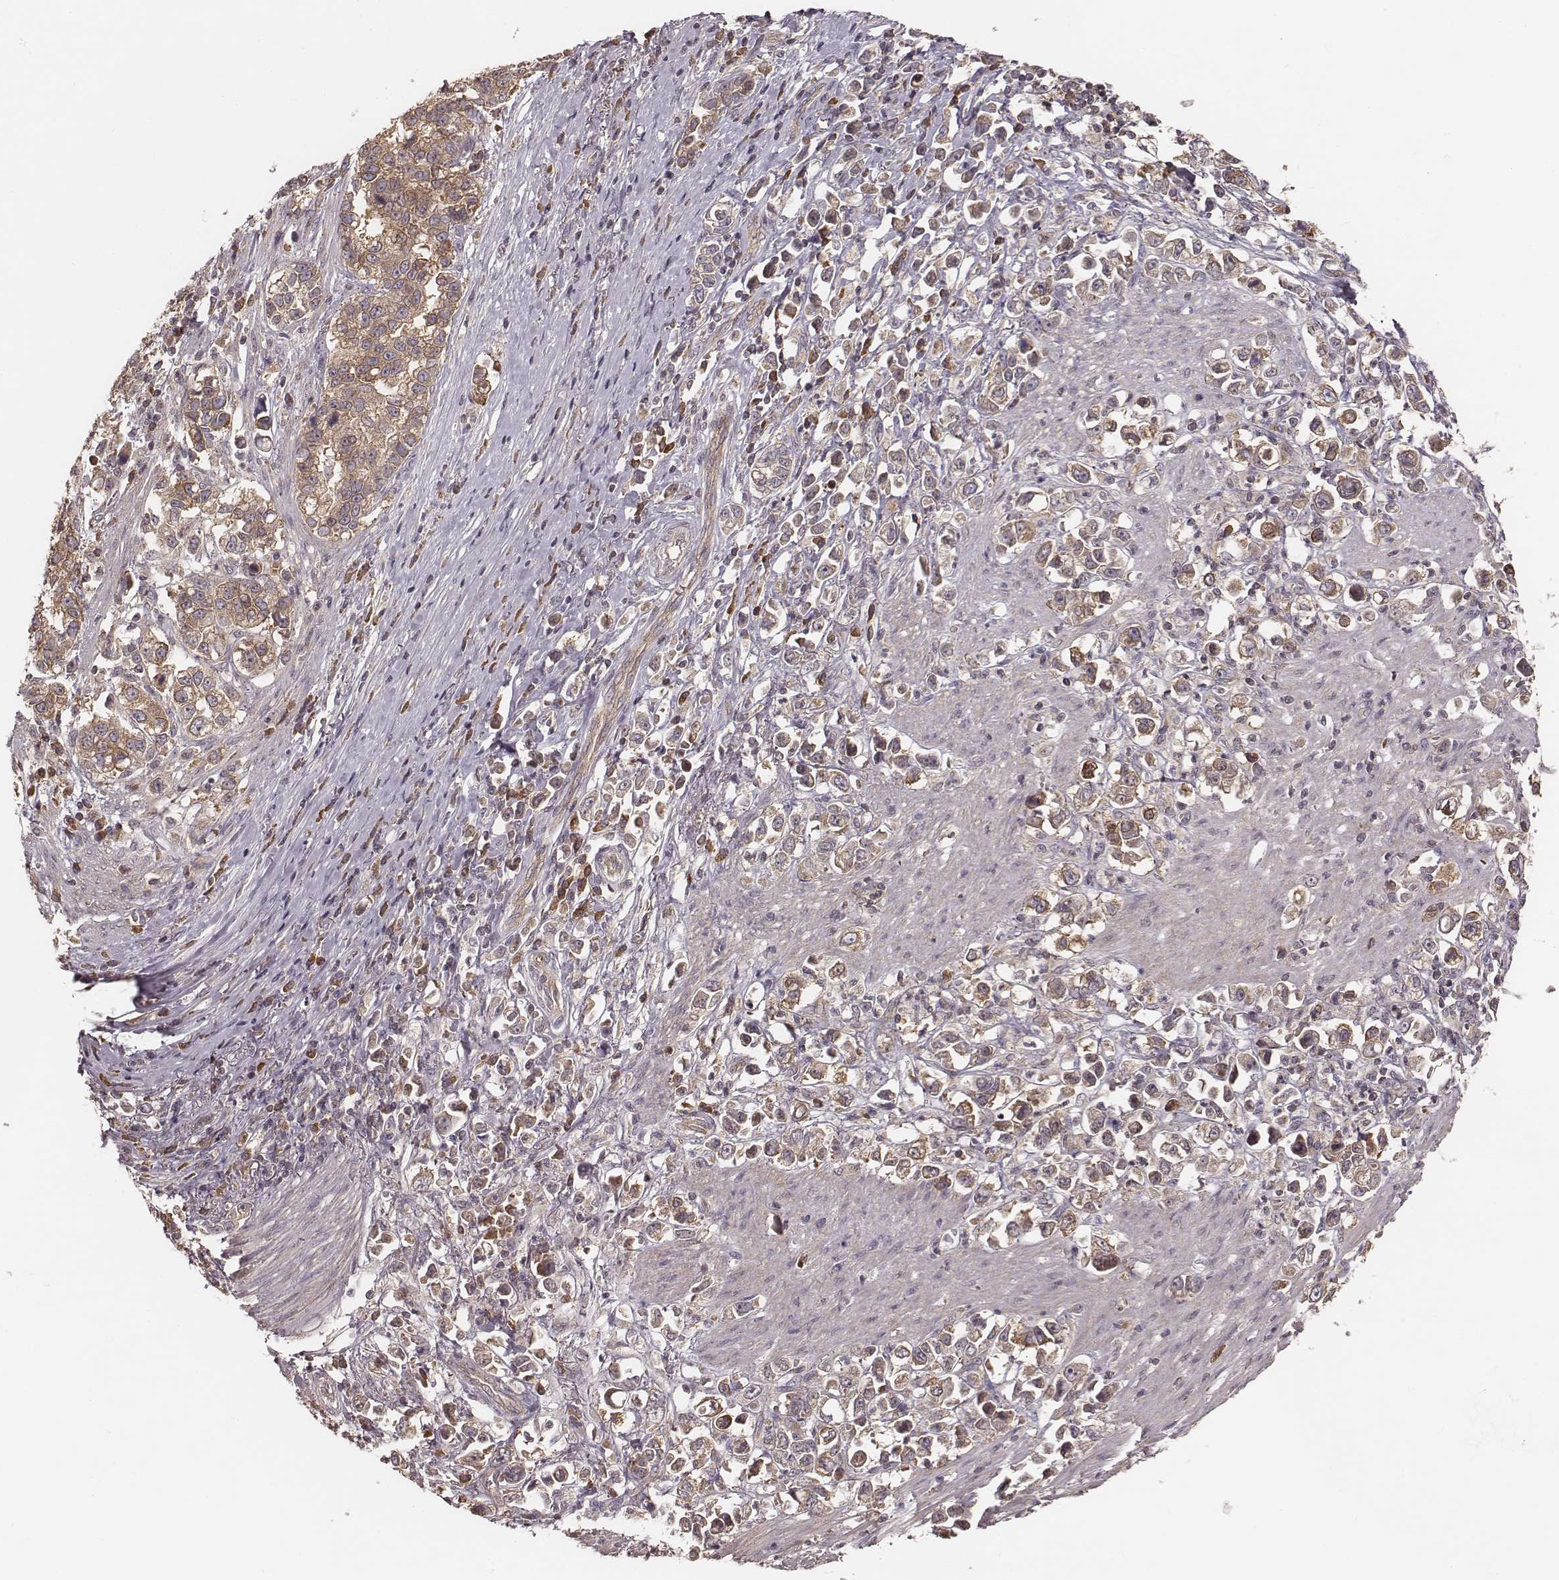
{"staining": {"intensity": "moderate", "quantity": ">75%", "location": "cytoplasmic/membranous"}, "tissue": "stomach cancer", "cell_type": "Tumor cells", "image_type": "cancer", "snomed": [{"axis": "morphology", "description": "Adenocarcinoma, NOS"}, {"axis": "topography", "description": "Stomach"}], "caption": "Stomach cancer tissue demonstrates moderate cytoplasmic/membranous positivity in about >75% of tumor cells", "gene": "CARS1", "patient": {"sex": "male", "age": 93}}